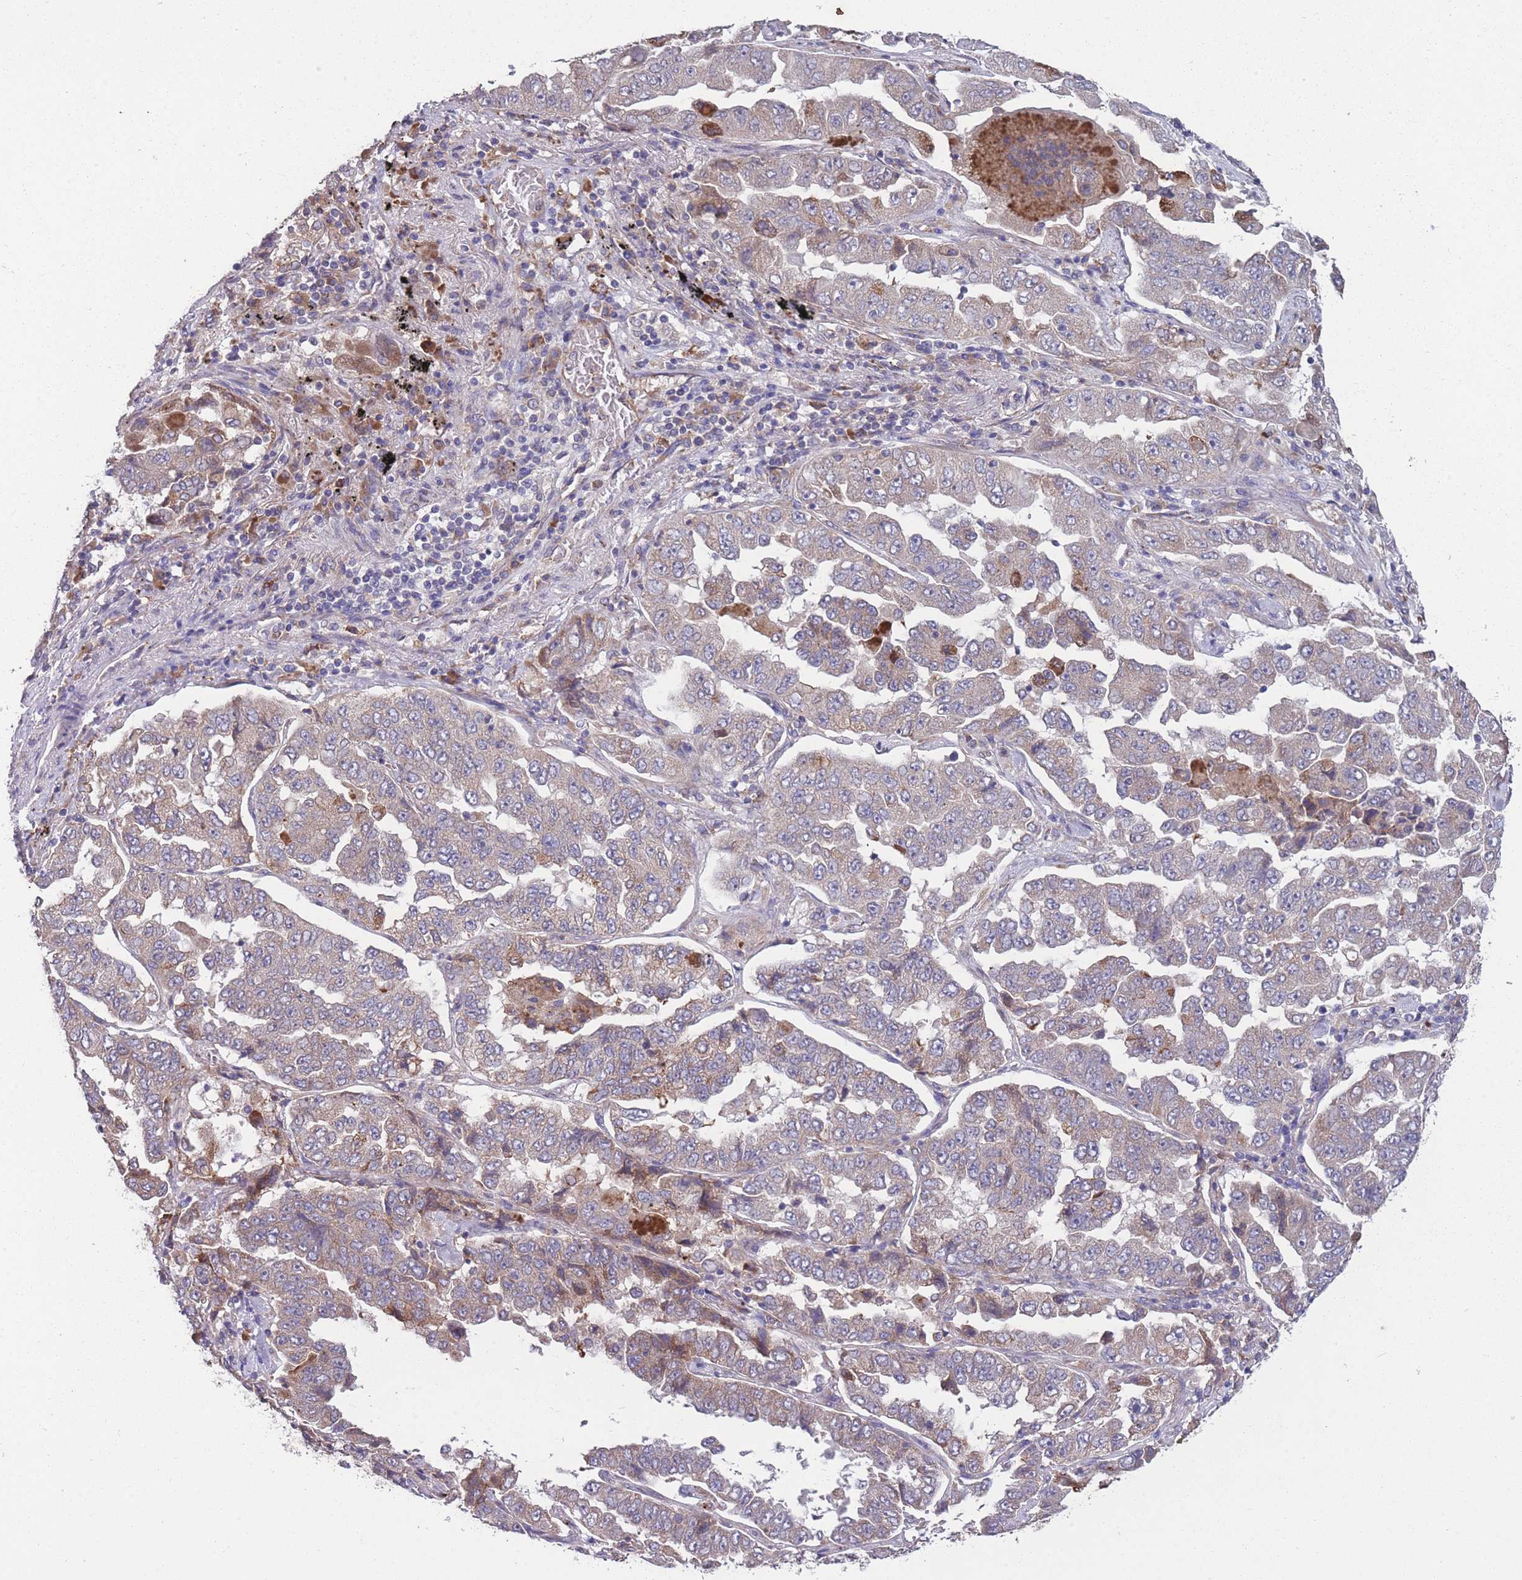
{"staining": {"intensity": "weak", "quantity": ">75%", "location": "cytoplasmic/membranous"}, "tissue": "lung cancer", "cell_type": "Tumor cells", "image_type": "cancer", "snomed": [{"axis": "morphology", "description": "Adenocarcinoma, NOS"}, {"axis": "topography", "description": "Lung"}], "caption": "Adenocarcinoma (lung) stained with a brown dye reveals weak cytoplasmic/membranous positive expression in about >75% of tumor cells.", "gene": "STIM2", "patient": {"sex": "female", "age": 51}}